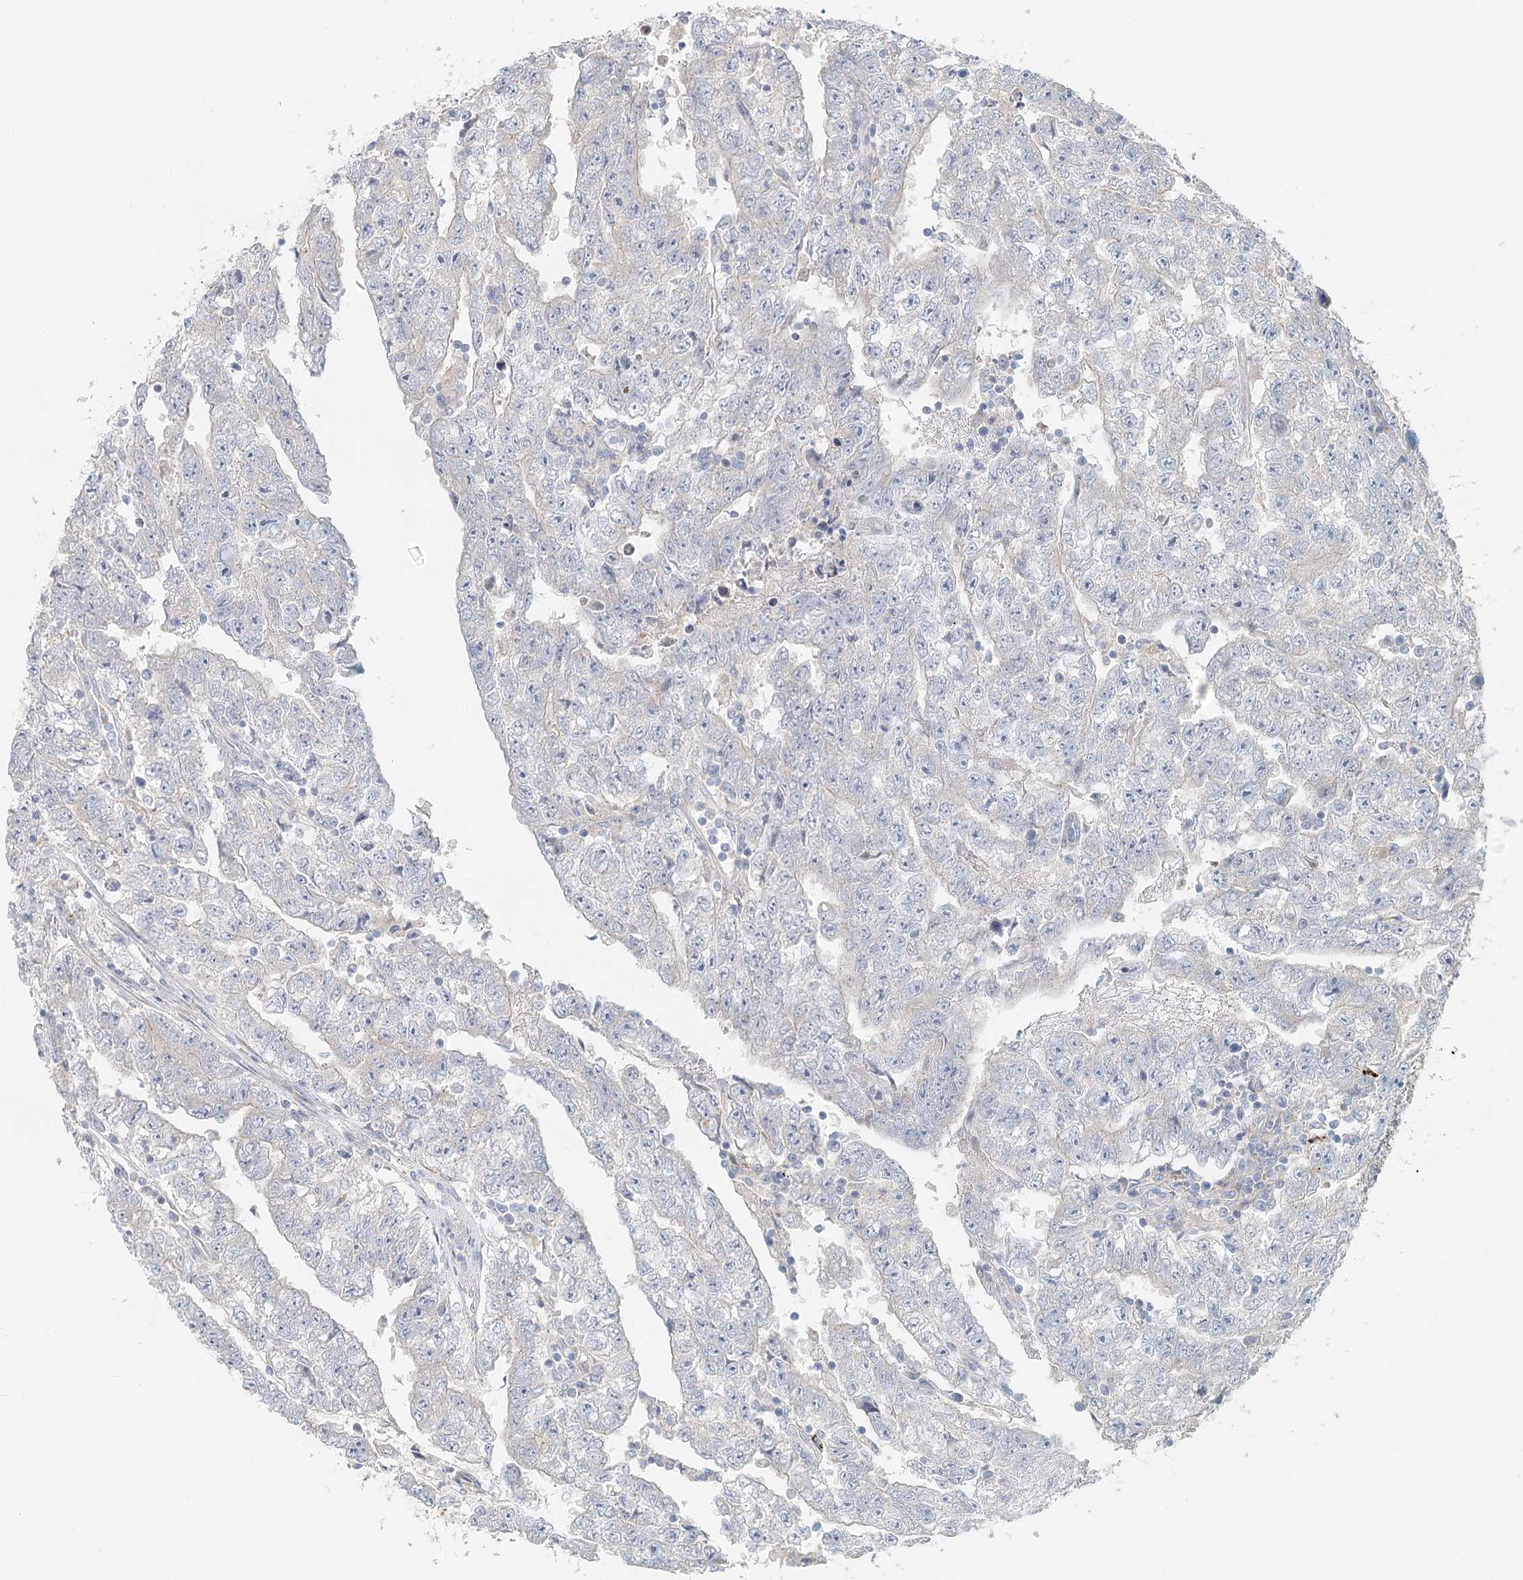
{"staining": {"intensity": "negative", "quantity": "none", "location": "none"}, "tissue": "testis cancer", "cell_type": "Tumor cells", "image_type": "cancer", "snomed": [{"axis": "morphology", "description": "Carcinoma, Embryonal, NOS"}, {"axis": "topography", "description": "Testis"}], "caption": "Immunohistochemistry of testis cancer demonstrates no positivity in tumor cells.", "gene": "VSIG1", "patient": {"sex": "male", "age": 25}}